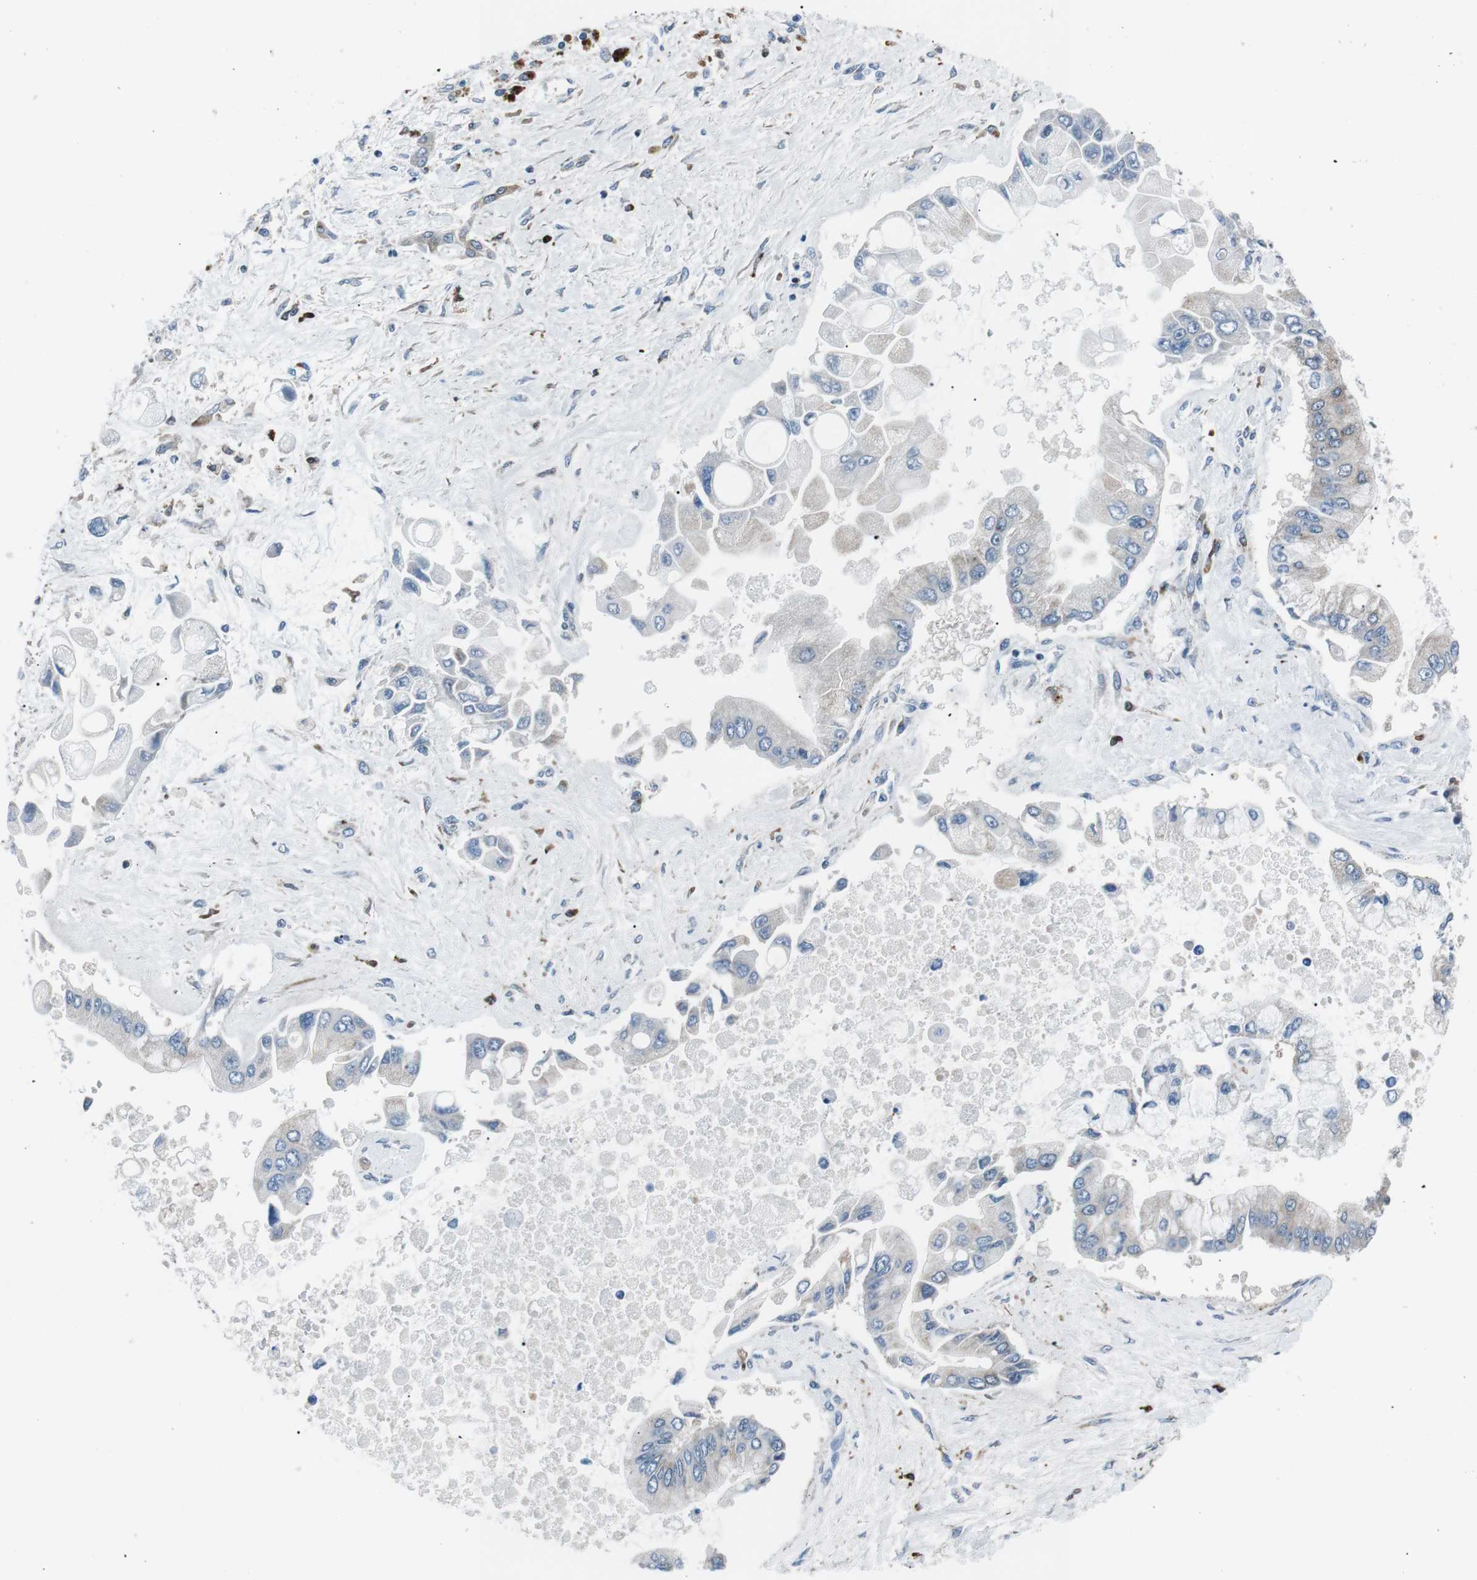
{"staining": {"intensity": "negative", "quantity": "none", "location": "none"}, "tissue": "liver cancer", "cell_type": "Tumor cells", "image_type": "cancer", "snomed": [{"axis": "morphology", "description": "Cholangiocarcinoma"}, {"axis": "topography", "description": "Liver"}], "caption": "Tumor cells show no significant expression in liver cancer. The staining is performed using DAB brown chromogen with nuclei counter-stained in using hematoxylin.", "gene": "BLNK", "patient": {"sex": "male", "age": 50}}